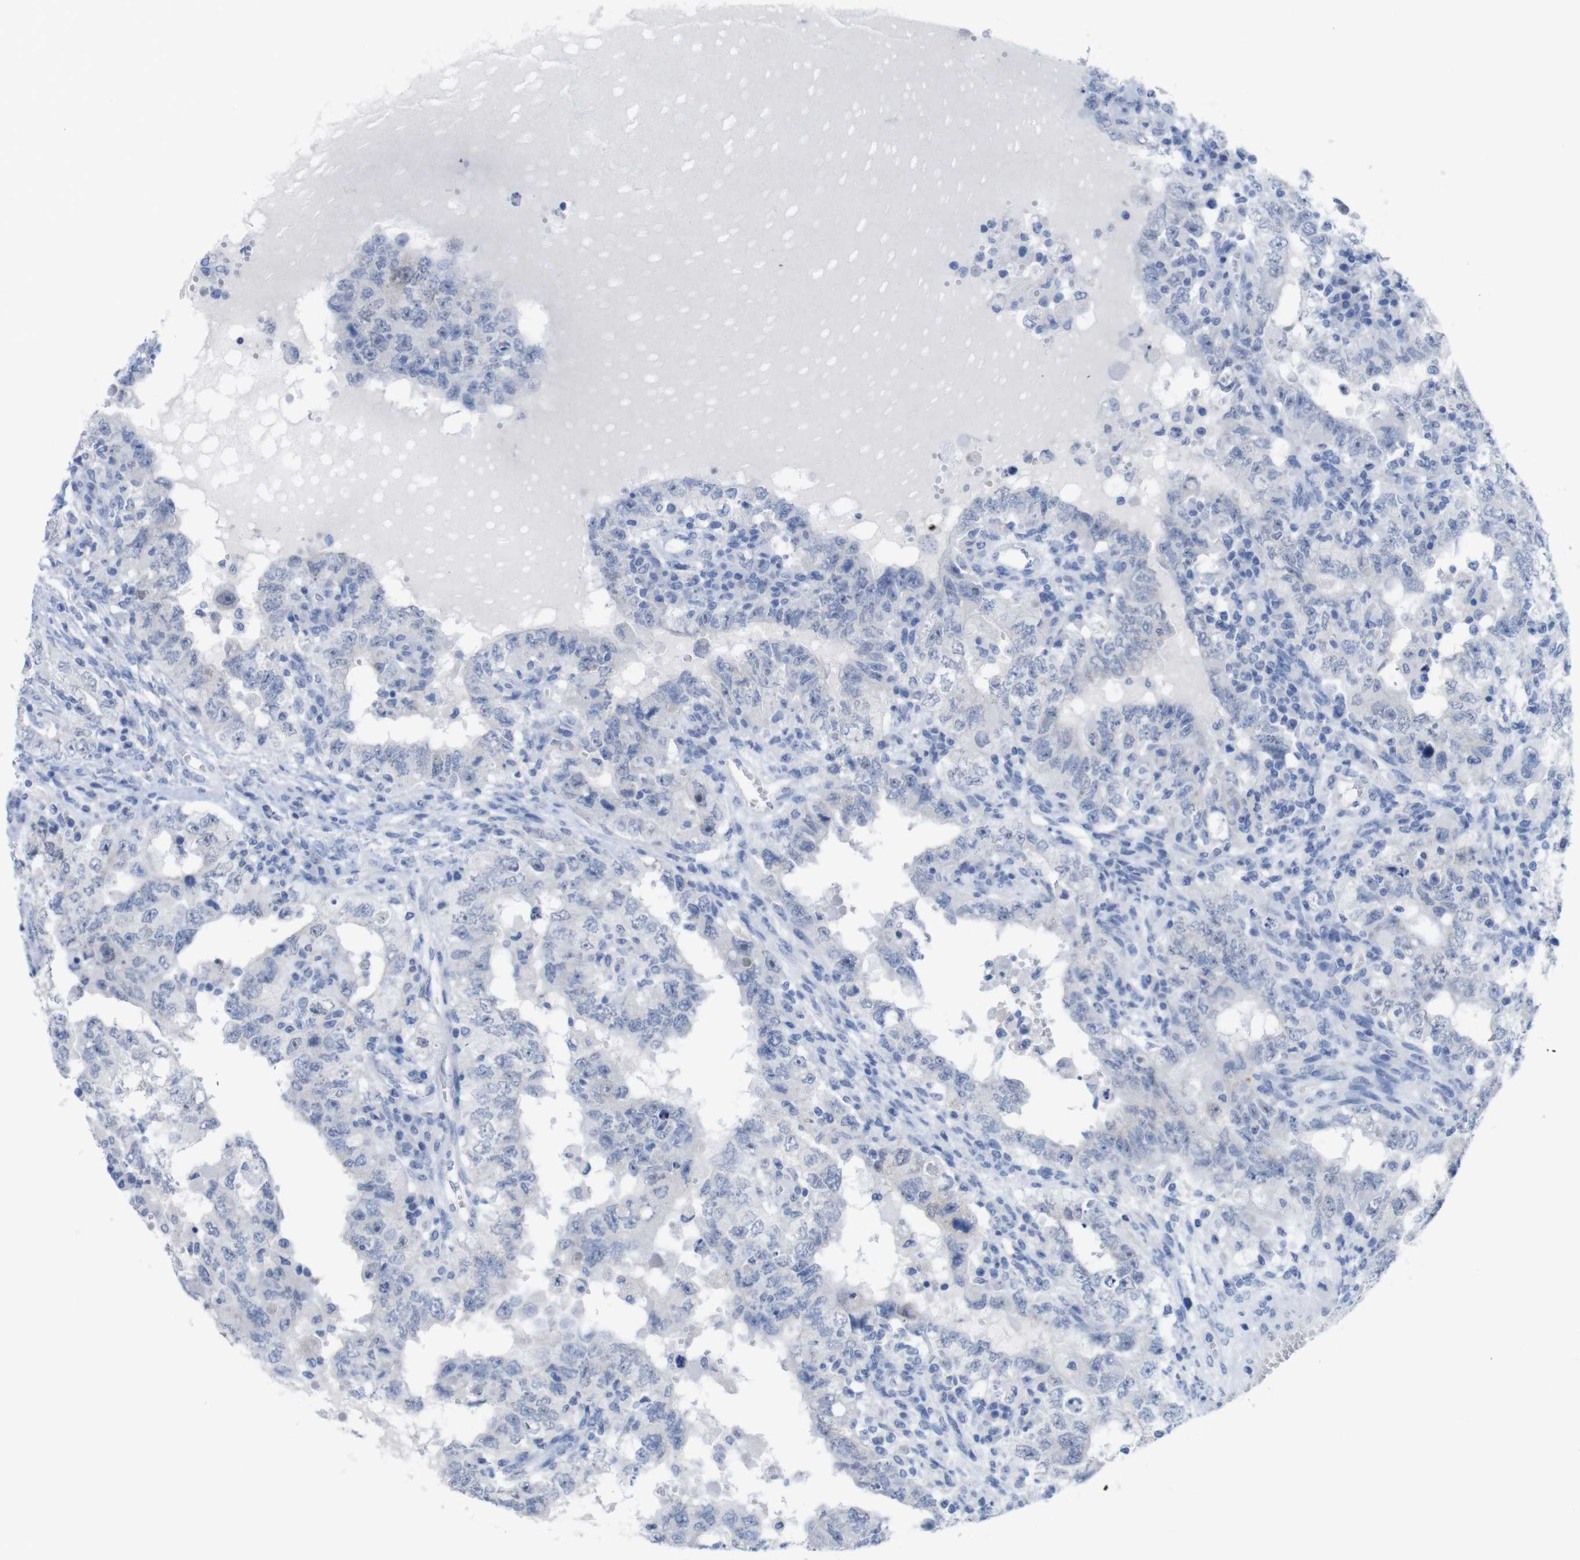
{"staining": {"intensity": "negative", "quantity": "none", "location": "none"}, "tissue": "testis cancer", "cell_type": "Tumor cells", "image_type": "cancer", "snomed": [{"axis": "morphology", "description": "Carcinoma, Embryonal, NOS"}, {"axis": "topography", "description": "Testis"}], "caption": "This is a histopathology image of immunohistochemistry staining of testis cancer (embryonal carcinoma), which shows no staining in tumor cells.", "gene": "PNMA1", "patient": {"sex": "male", "age": 26}}